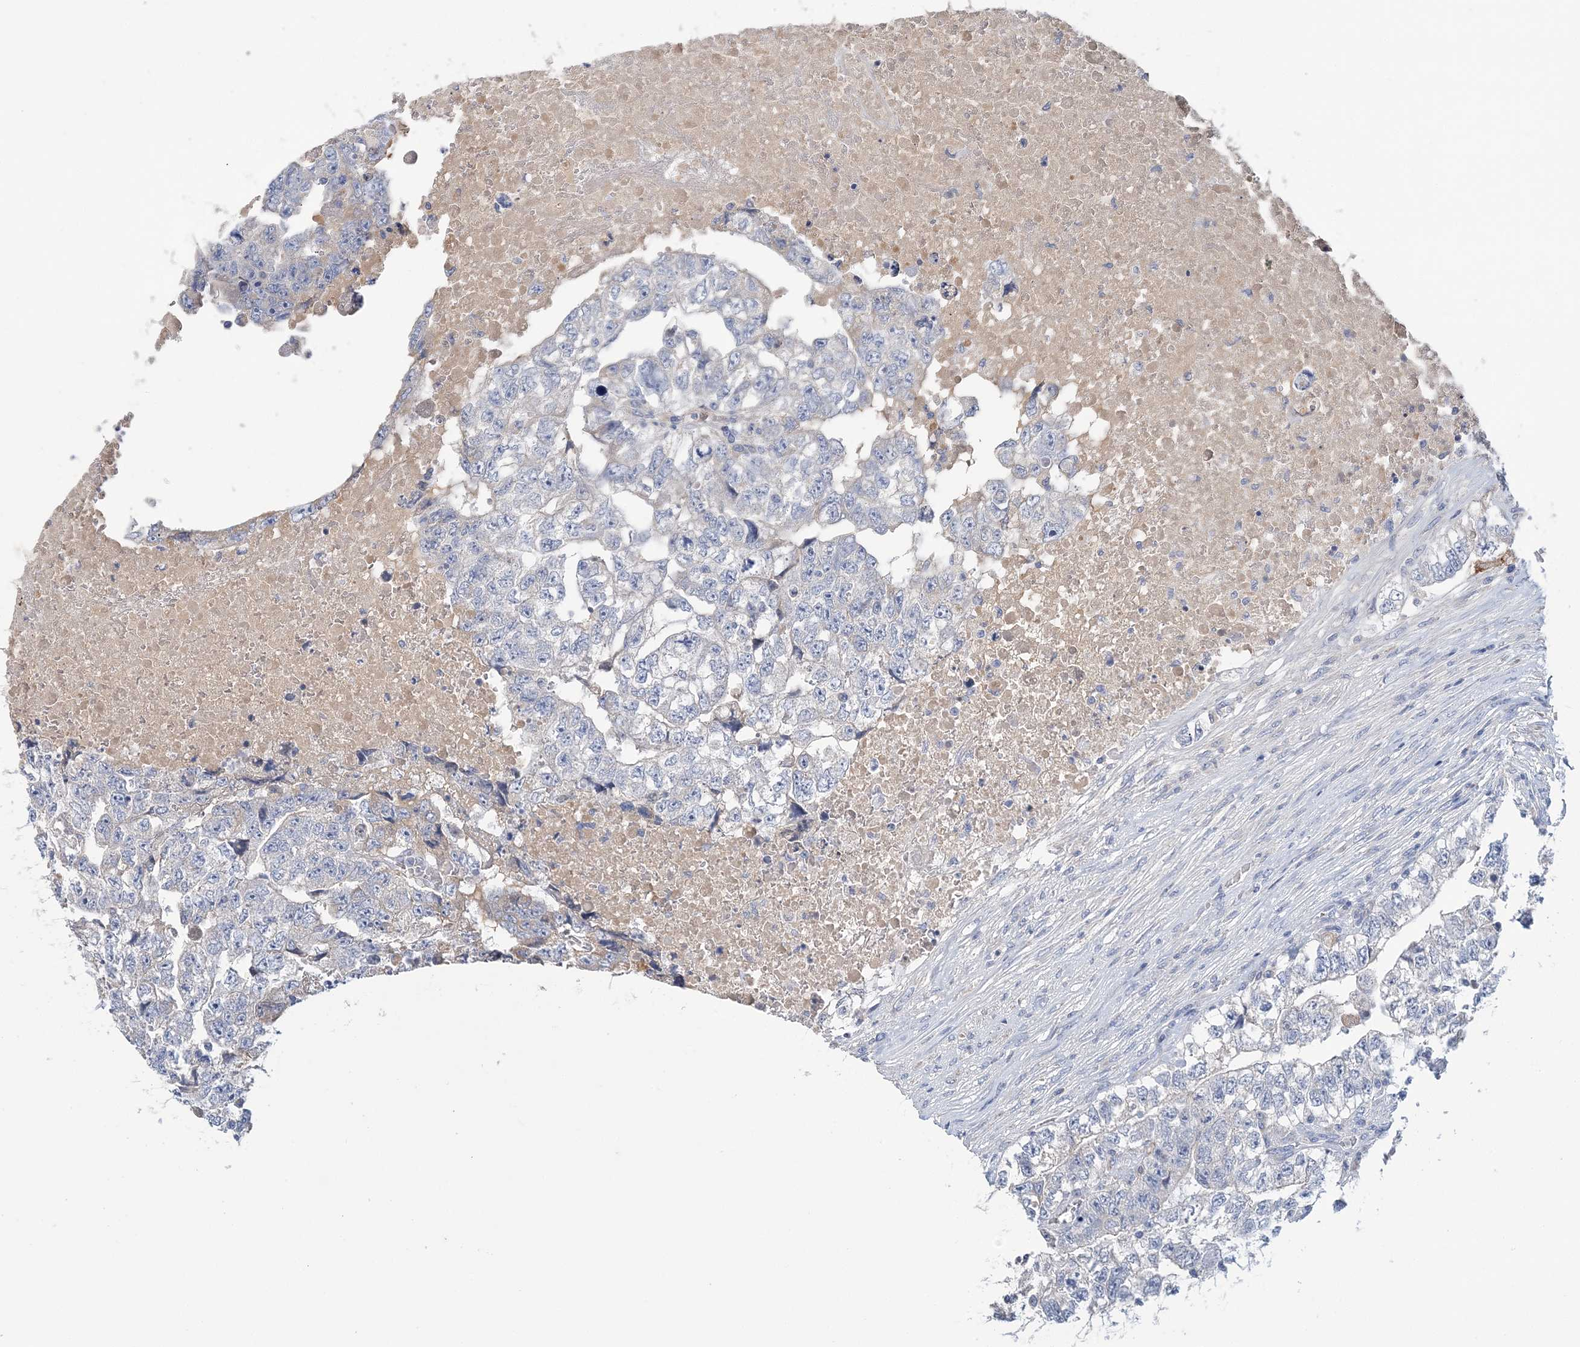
{"staining": {"intensity": "negative", "quantity": "none", "location": "none"}, "tissue": "testis cancer", "cell_type": "Tumor cells", "image_type": "cancer", "snomed": [{"axis": "morphology", "description": "Carcinoma, Embryonal, NOS"}, {"axis": "topography", "description": "Testis"}], "caption": "IHC histopathology image of human testis embryonal carcinoma stained for a protein (brown), which shows no positivity in tumor cells.", "gene": "LRRIQ4", "patient": {"sex": "male", "age": 36}}